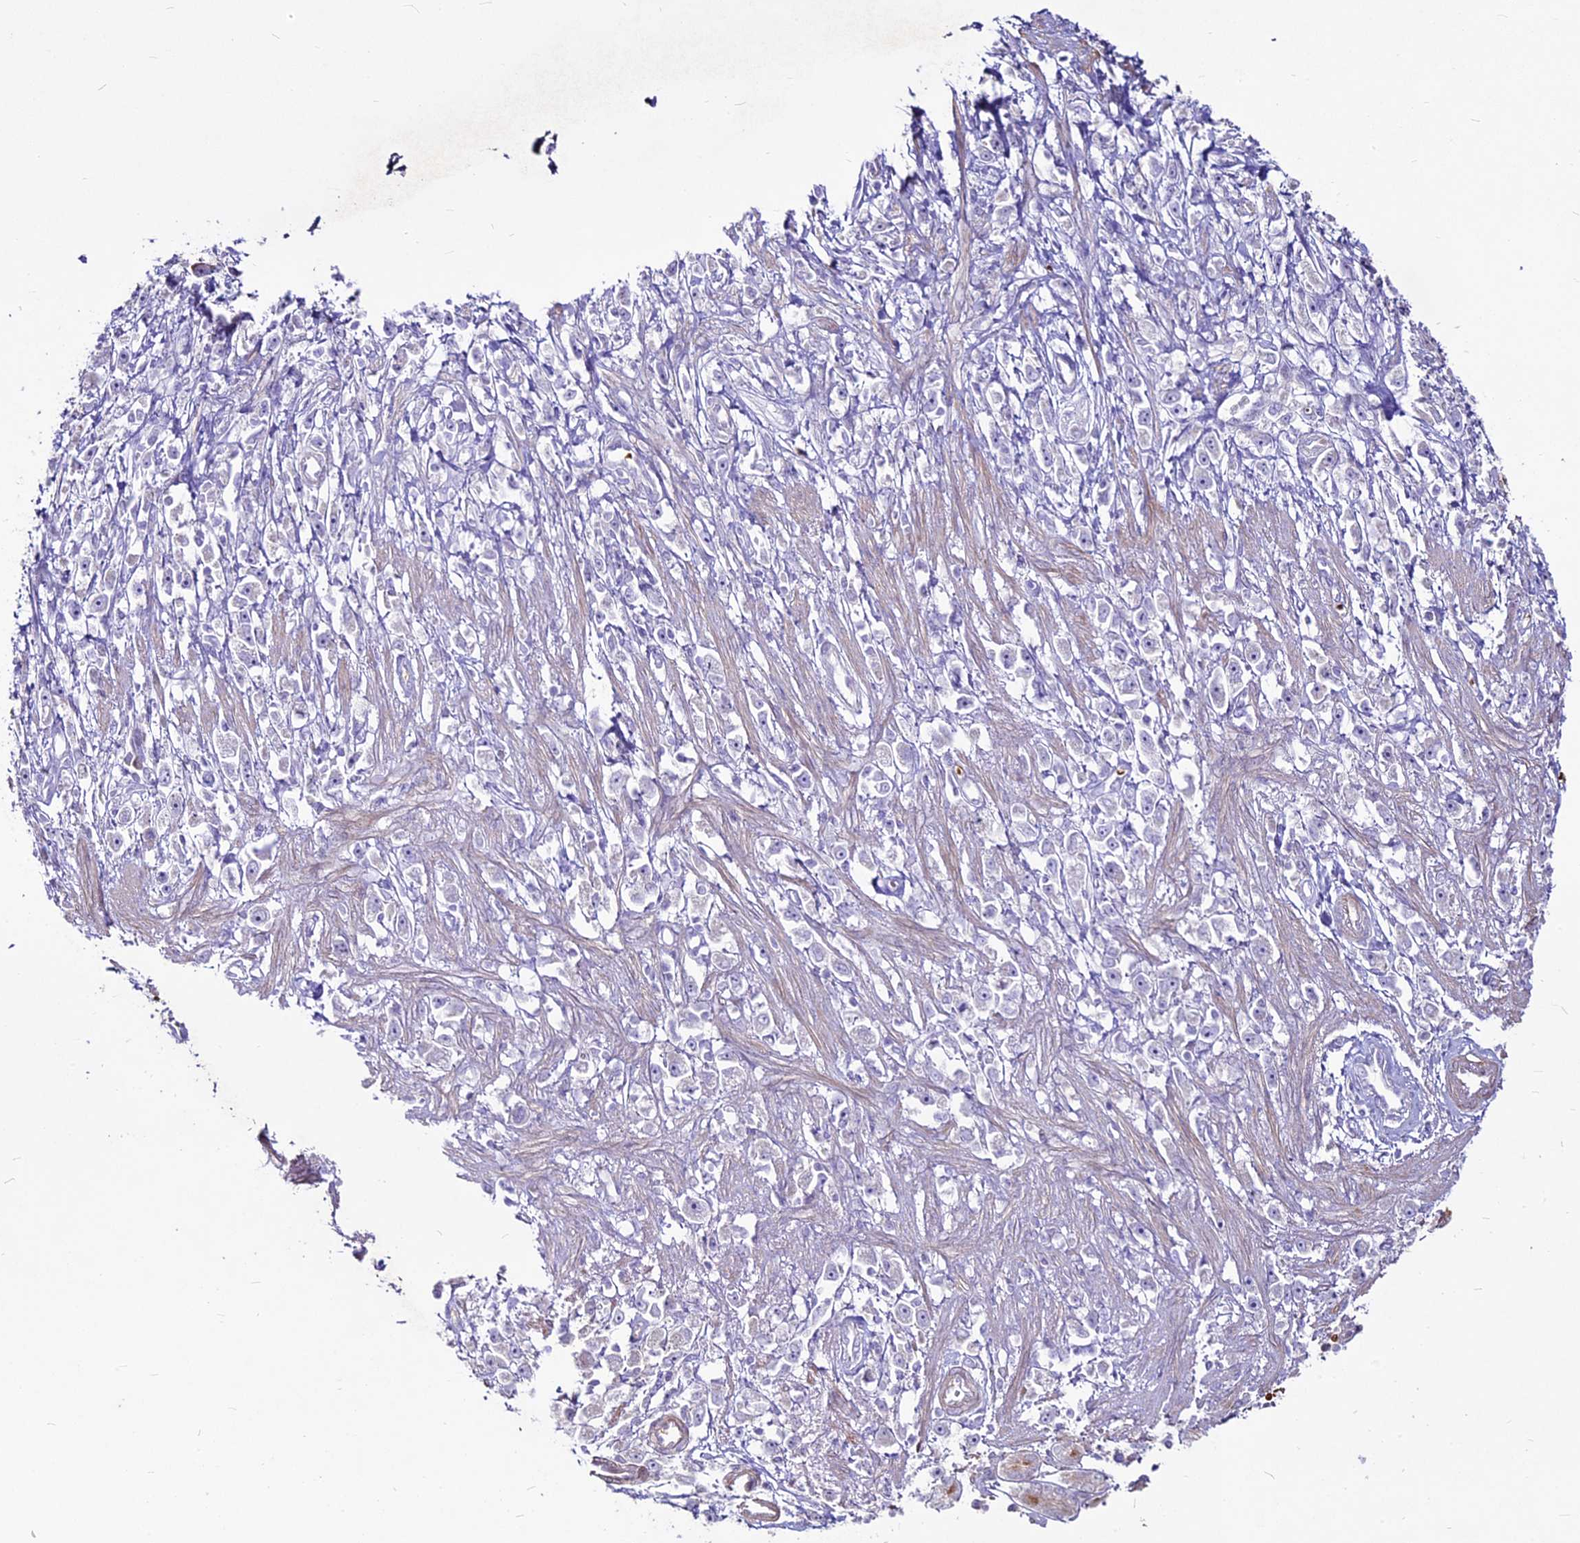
{"staining": {"intensity": "negative", "quantity": "none", "location": "none"}, "tissue": "stomach cancer", "cell_type": "Tumor cells", "image_type": "cancer", "snomed": [{"axis": "morphology", "description": "Adenocarcinoma, NOS"}, {"axis": "topography", "description": "Stomach"}], "caption": "Protein analysis of stomach cancer (adenocarcinoma) reveals no significant expression in tumor cells.", "gene": "SUSD3", "patient": {"sex": "female", "age": 59}}